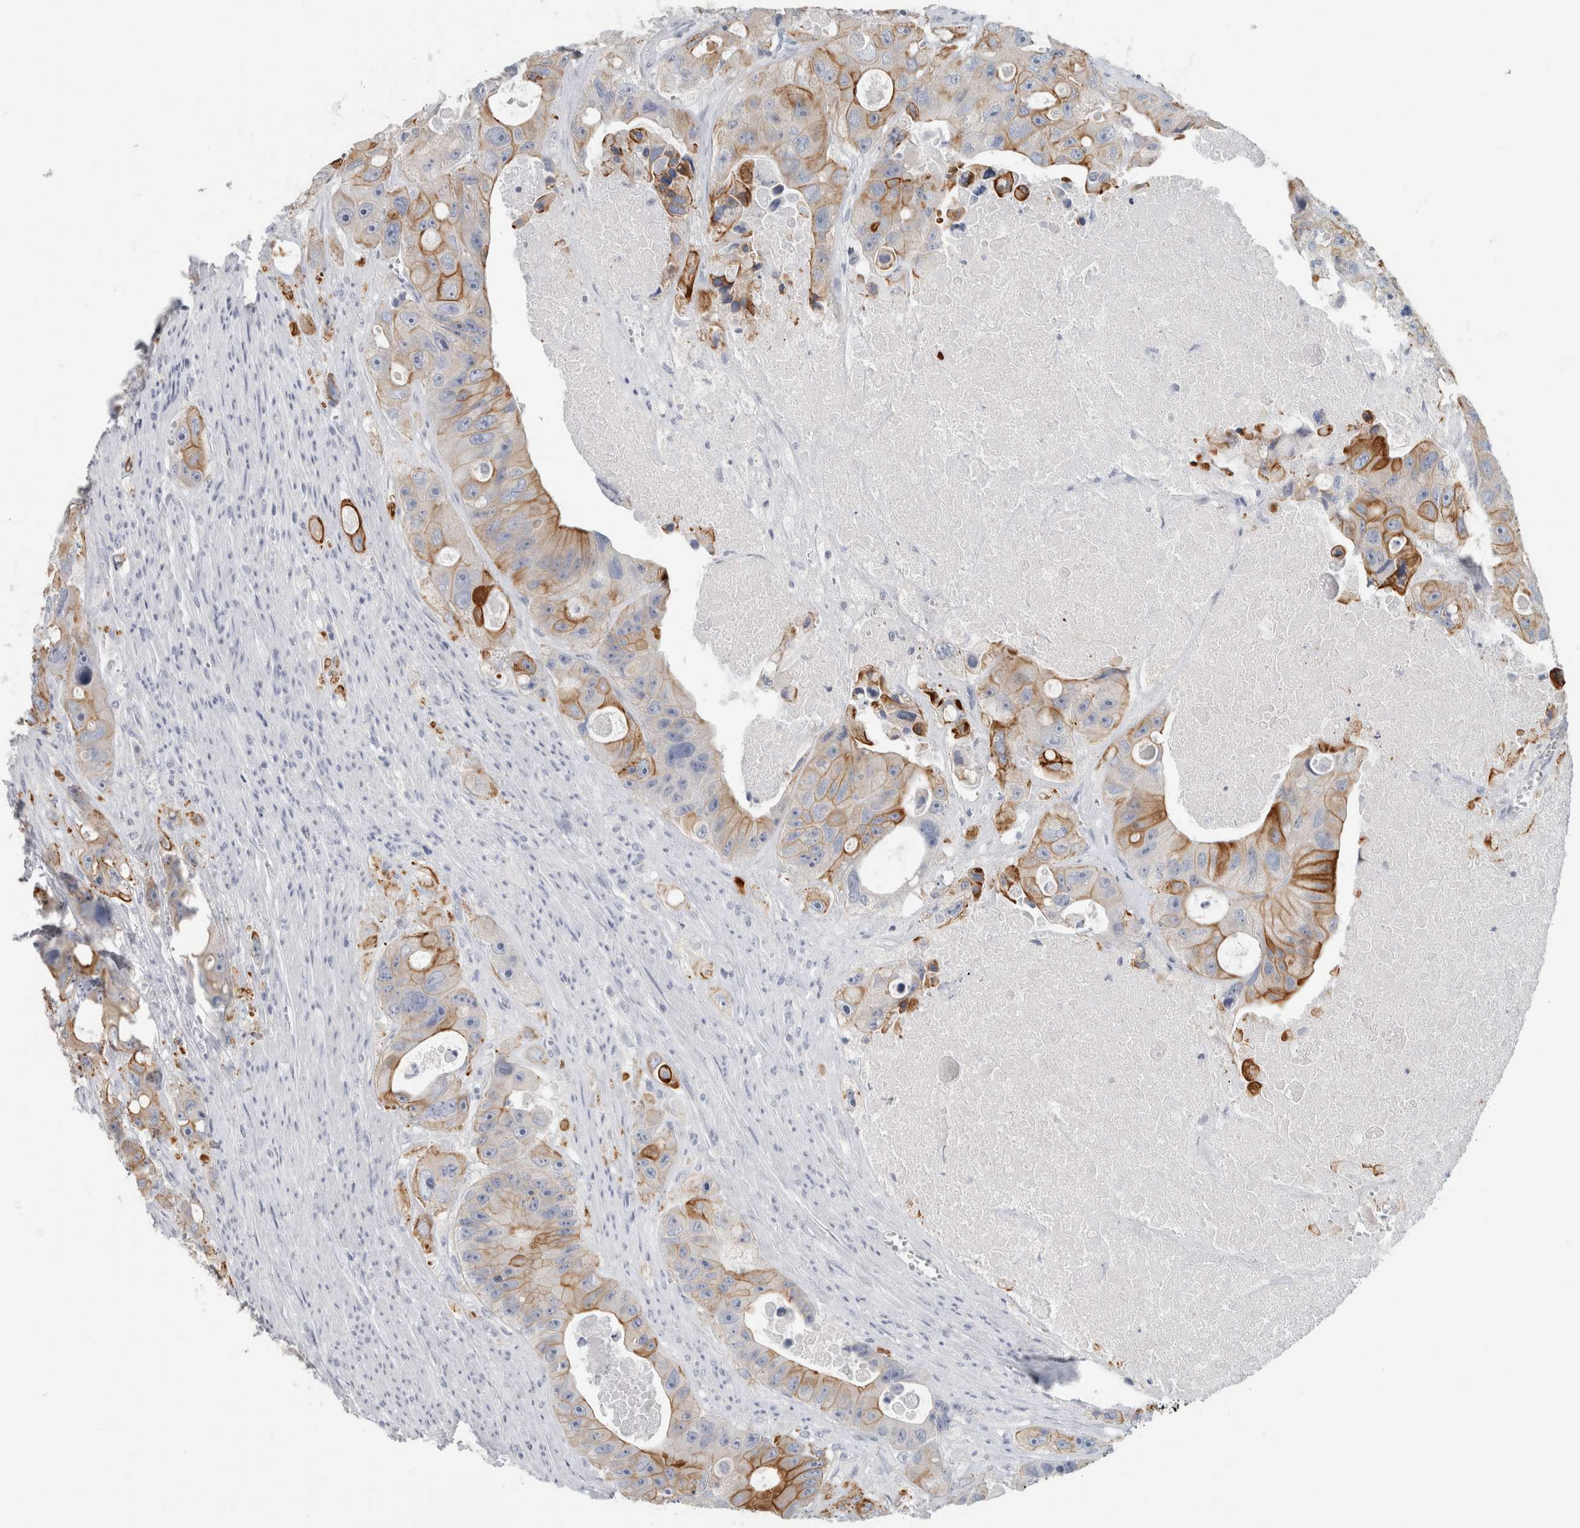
{"staining": {"intensity": "strong", "quantity": ">75%", "location": "cytoplasmic/membranous"}, "tissue": "colorectal cancer", "cell_type": "Tumor cells", "image_type": "cancer", "snomed": [{"axis": "morphology", "description": "Adenocarcinoma, NOS"}, {"axis": "topography", "description": "Colon"}], "caption": "Brown immunohistochemical staining in colorectal adenocarcinoma shows strong cytoplasmic/membranous positivity in about >75% of tumor cells. (DAB IHC with brightfield microscopy, high magnification).", "gene": "SLC28A3", "patient": {"sex": "female", "age": 46}}